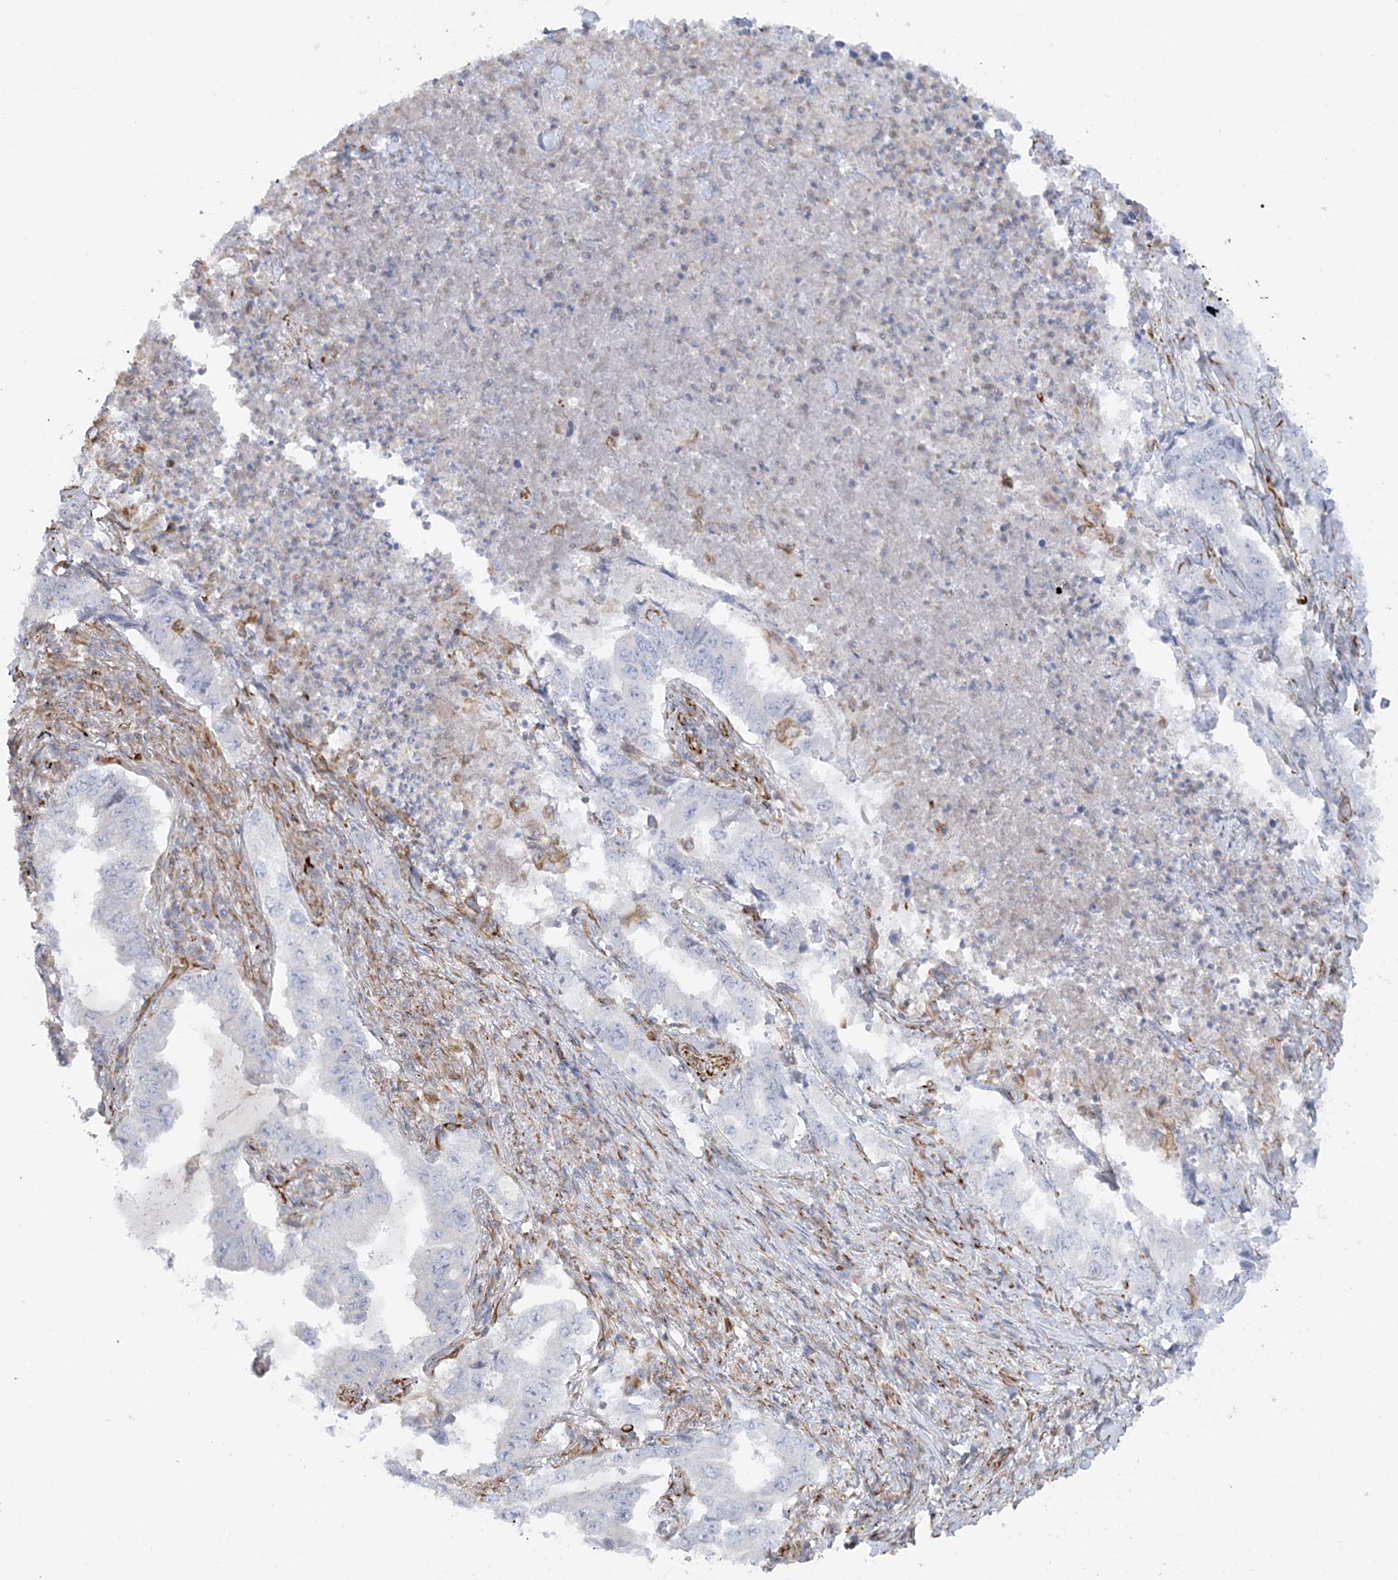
{"staining": {"intensity": "negative", "quantity": "none", "location": "none"}, "tissue": "lung cancer", "cell_type": "Tumor cells", "image_type": "cancer", "snomed": [{"axis": "morphology", "description": "Adenocarcinoma, NOS"}, {"axis": "topography", "description": "Lung"}], "caption": "DAB immunohistochemical staining of human lung cancer (adenocarcinoma) shows no significant staining in tumor cells. (DAB IHC, high magnification).", "gene": "SCLT1", "patient": {"sex": "female", "age": 51}}